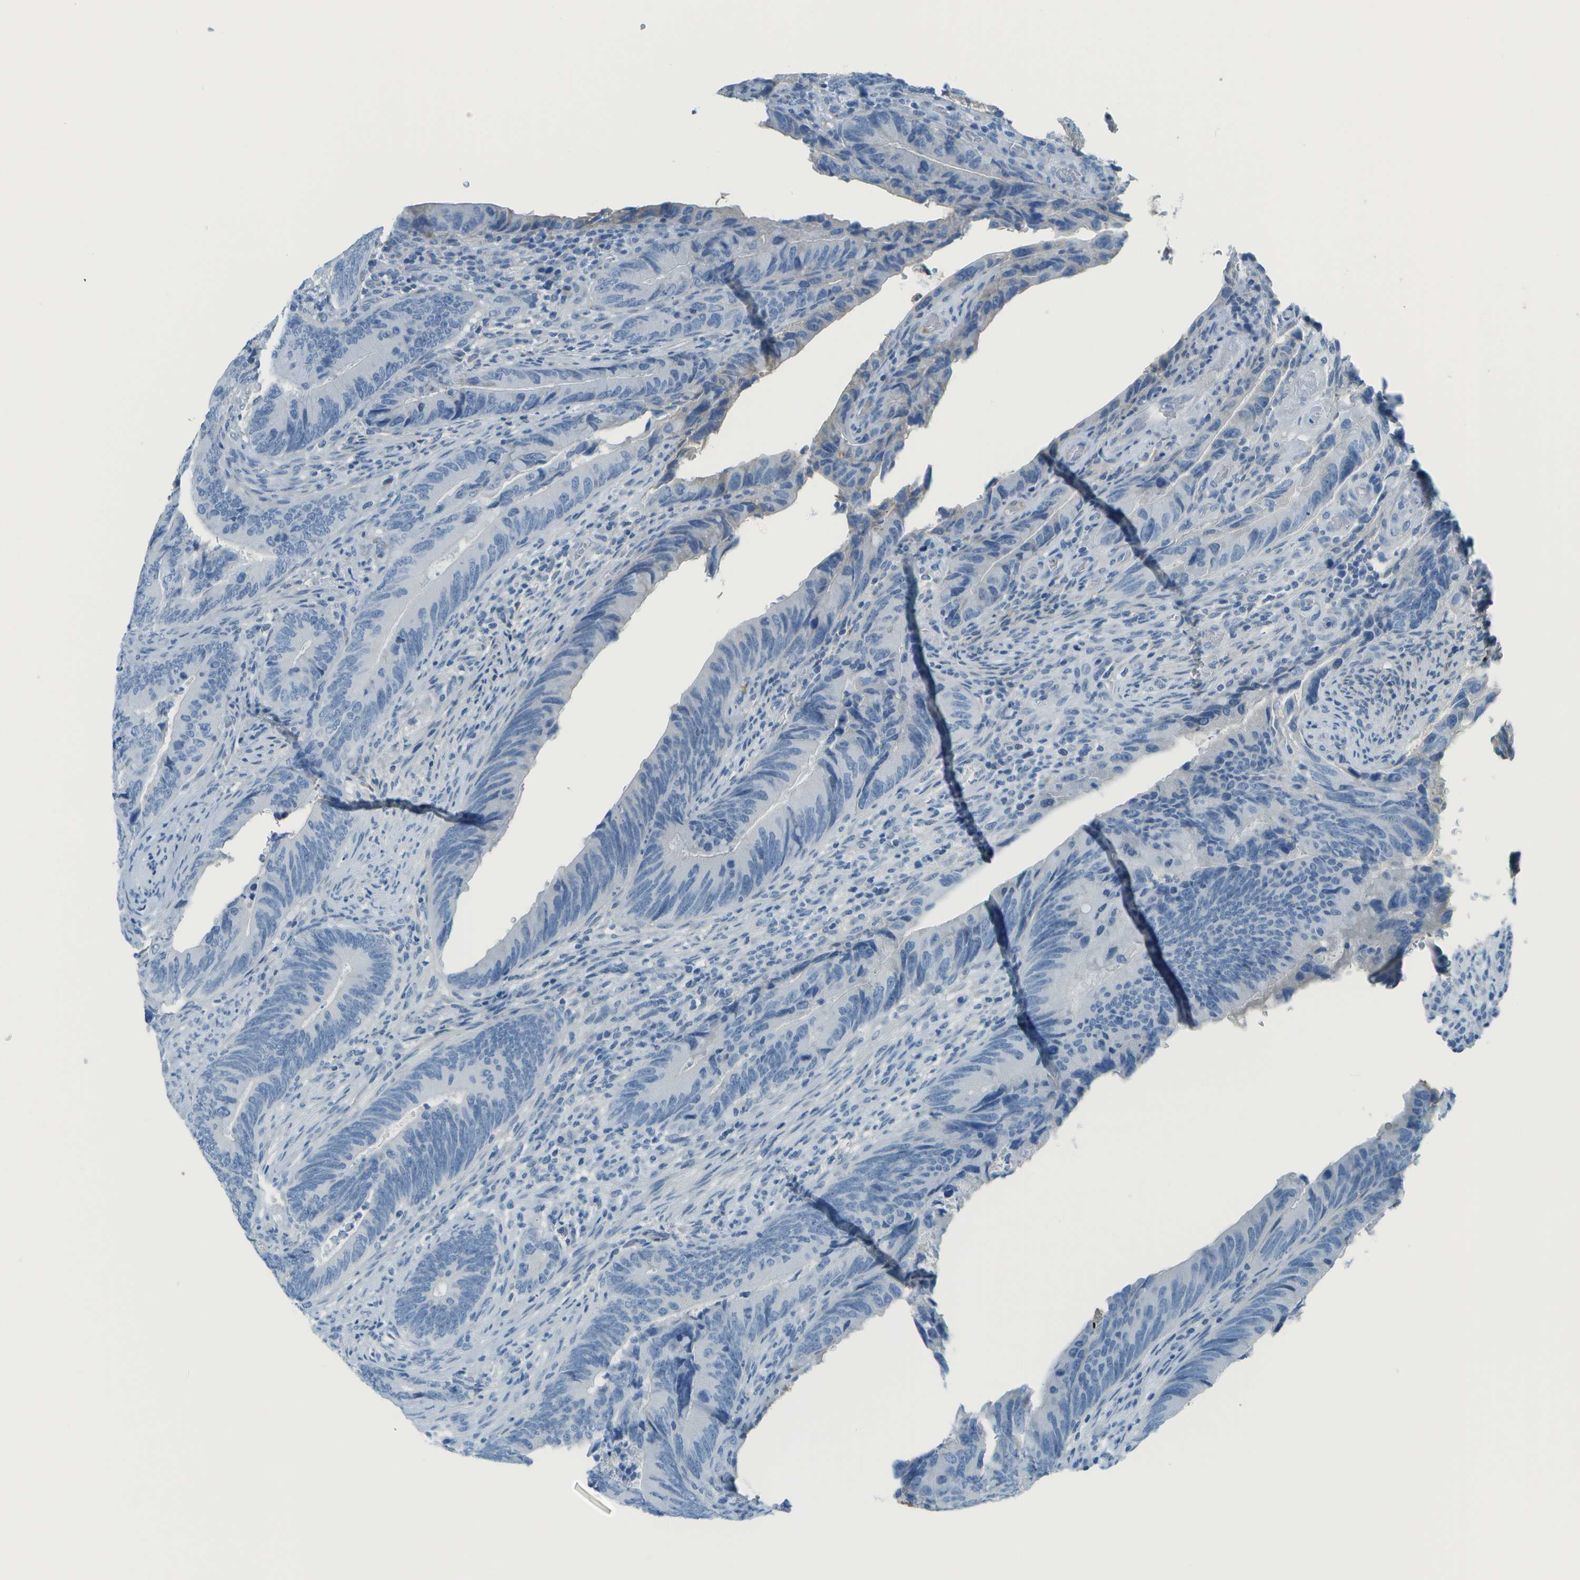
{"staining": {"intensity": "negative", "quantity": "none", "location": "none"}, "tissue": "colorectal cancer", "cell_type": "Tumor cells", "image_type": "cancer", "snomed": [{"axis": "morphology", "description": "Normal tissue, NOS"}, {"axis": "morphology", "description": "Adenocarcinoma, NOS"}, {"axis": "topography", "description": "Colon"}], "caption": "Tumor cells show no significant staining in colorectal adenocarcinoma. (DAB immunohistochemistry (IHC) visualized using brightfield microscopy, high magnification).", "gene": "C1S", "patient": {"sex": "male", "age": 56}}